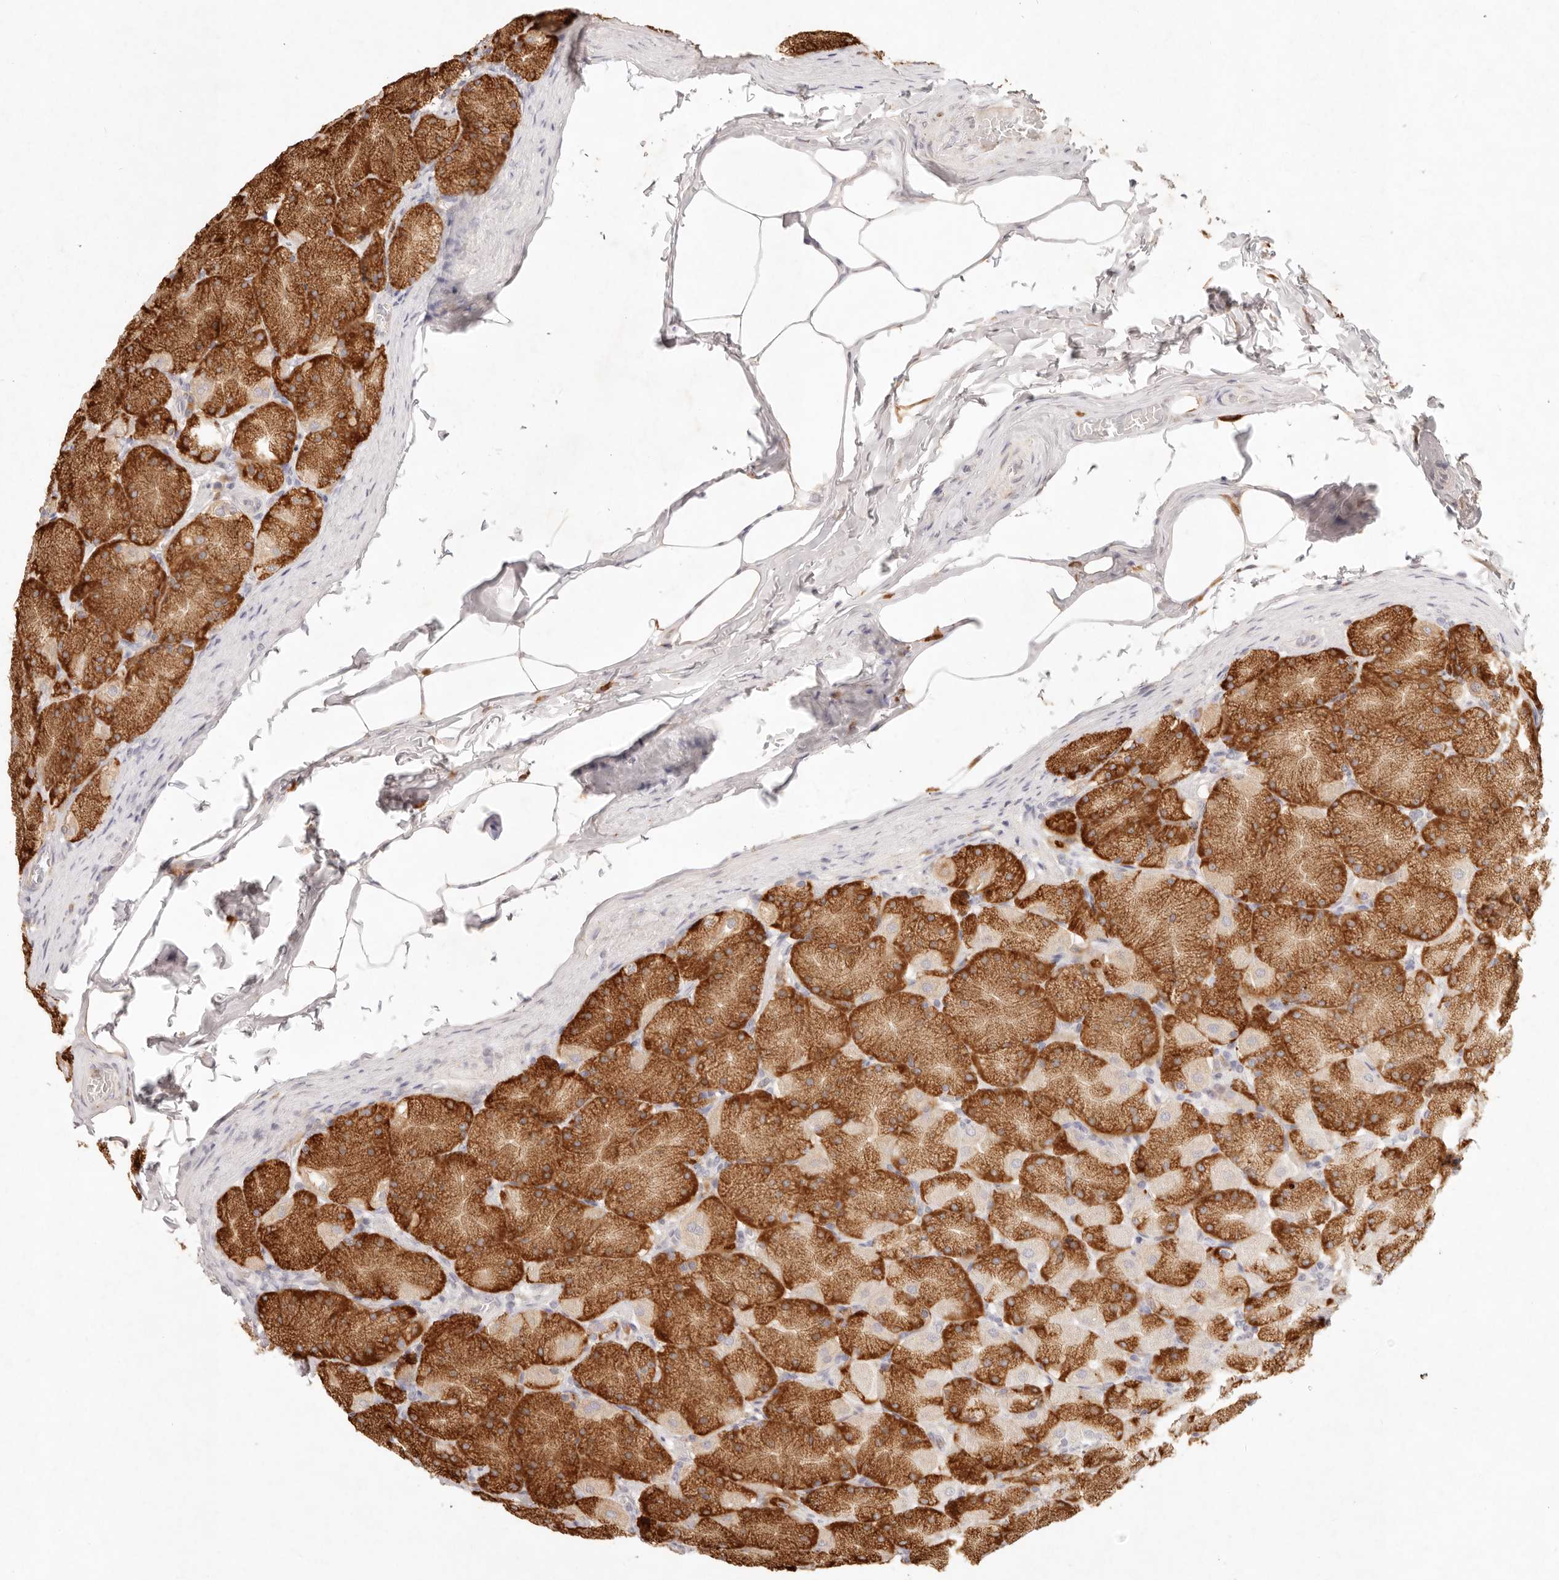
{"staining": {"intensity": "strong", "quantity": "25%-75%", "location": "cytoplasmic/membranous"}, "tissue": "stomach", "cell_type": "Glandular cells", "image_type": "normal", "snomed": [{"axis": "morphology", "description": "Normal tissue, NOS"}, {"axis": "topography", "description": "Stomach, upper"}], "caption": "A high-resolution image shows immunohistochemistry staining of normal stomach, which demonstrates strong cytoplasmic/membranous positivity in approximately 25%-75% of glandular cells. (brown staining indicates protein expression, while blue staining denotes nuclei).", "gene": "C1orf127", "patient": {"sex": "female", "age": 56}}